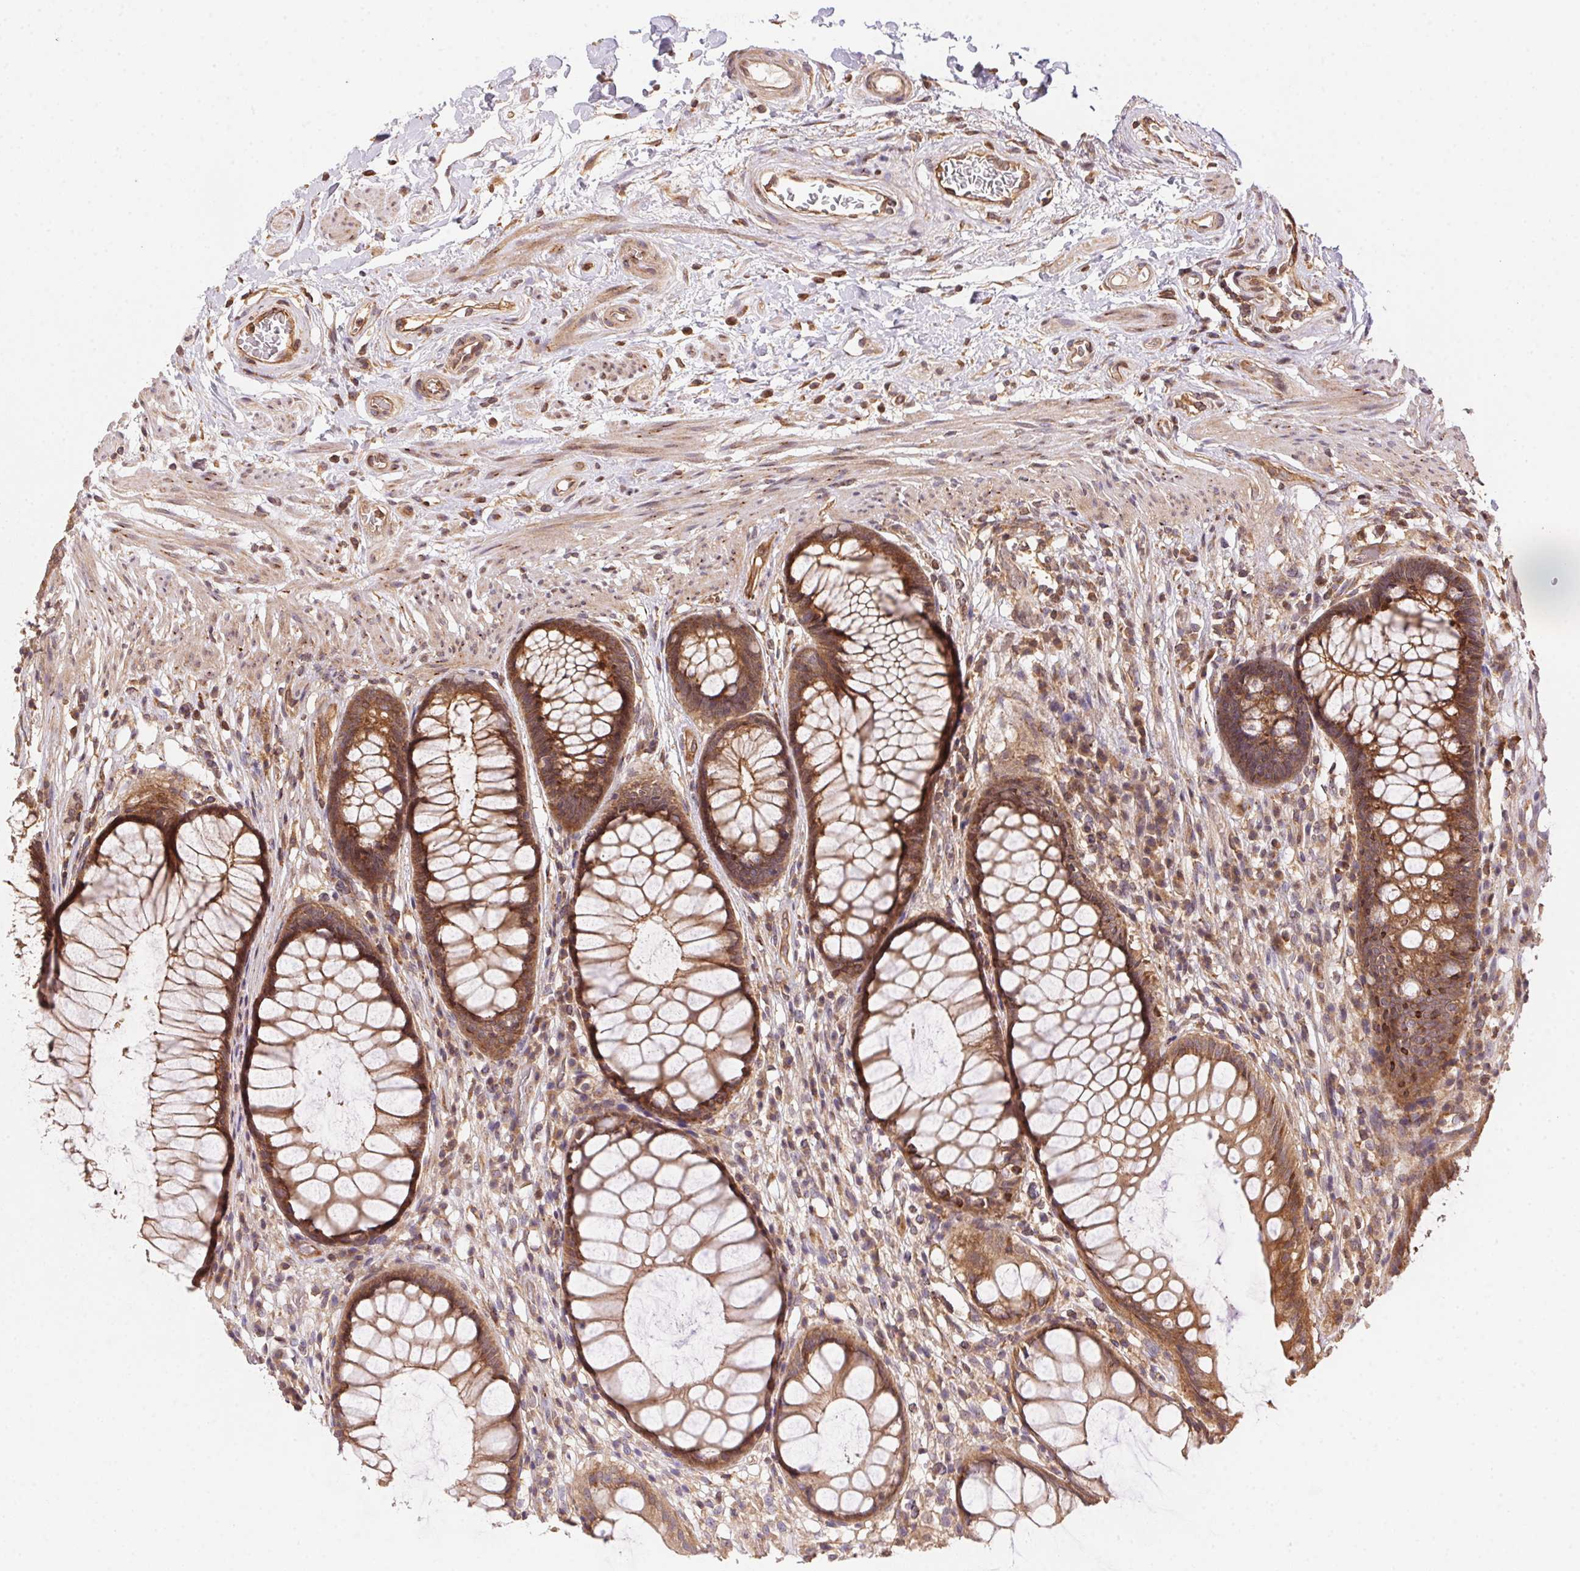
{"staining": {"intensity": "moderate", "quantity": ">75%", "location": "cytoplasmic/membranous"}, "tissue": "rectum", "cell_type": "Glandular cells", "image_type": "normal", "snomed": [{"axis": "morphology", "description": "Normal tissue, NOS"}, {"axis": "topography", "description": "Smooth muscle"}, {"axis": "topography", "description": "Rectum"}], "caption": "Moderate cytoplasmic/membranous protein positivity is present in approximately >75% of glandular cells in rectum. The protein is stained brown, and the nuclei are stained in blue (DAB IHC with brightfield microscopy, high magnification).", "gene": "MEX3D", "patient": {"sex": "male", "age": 53}}